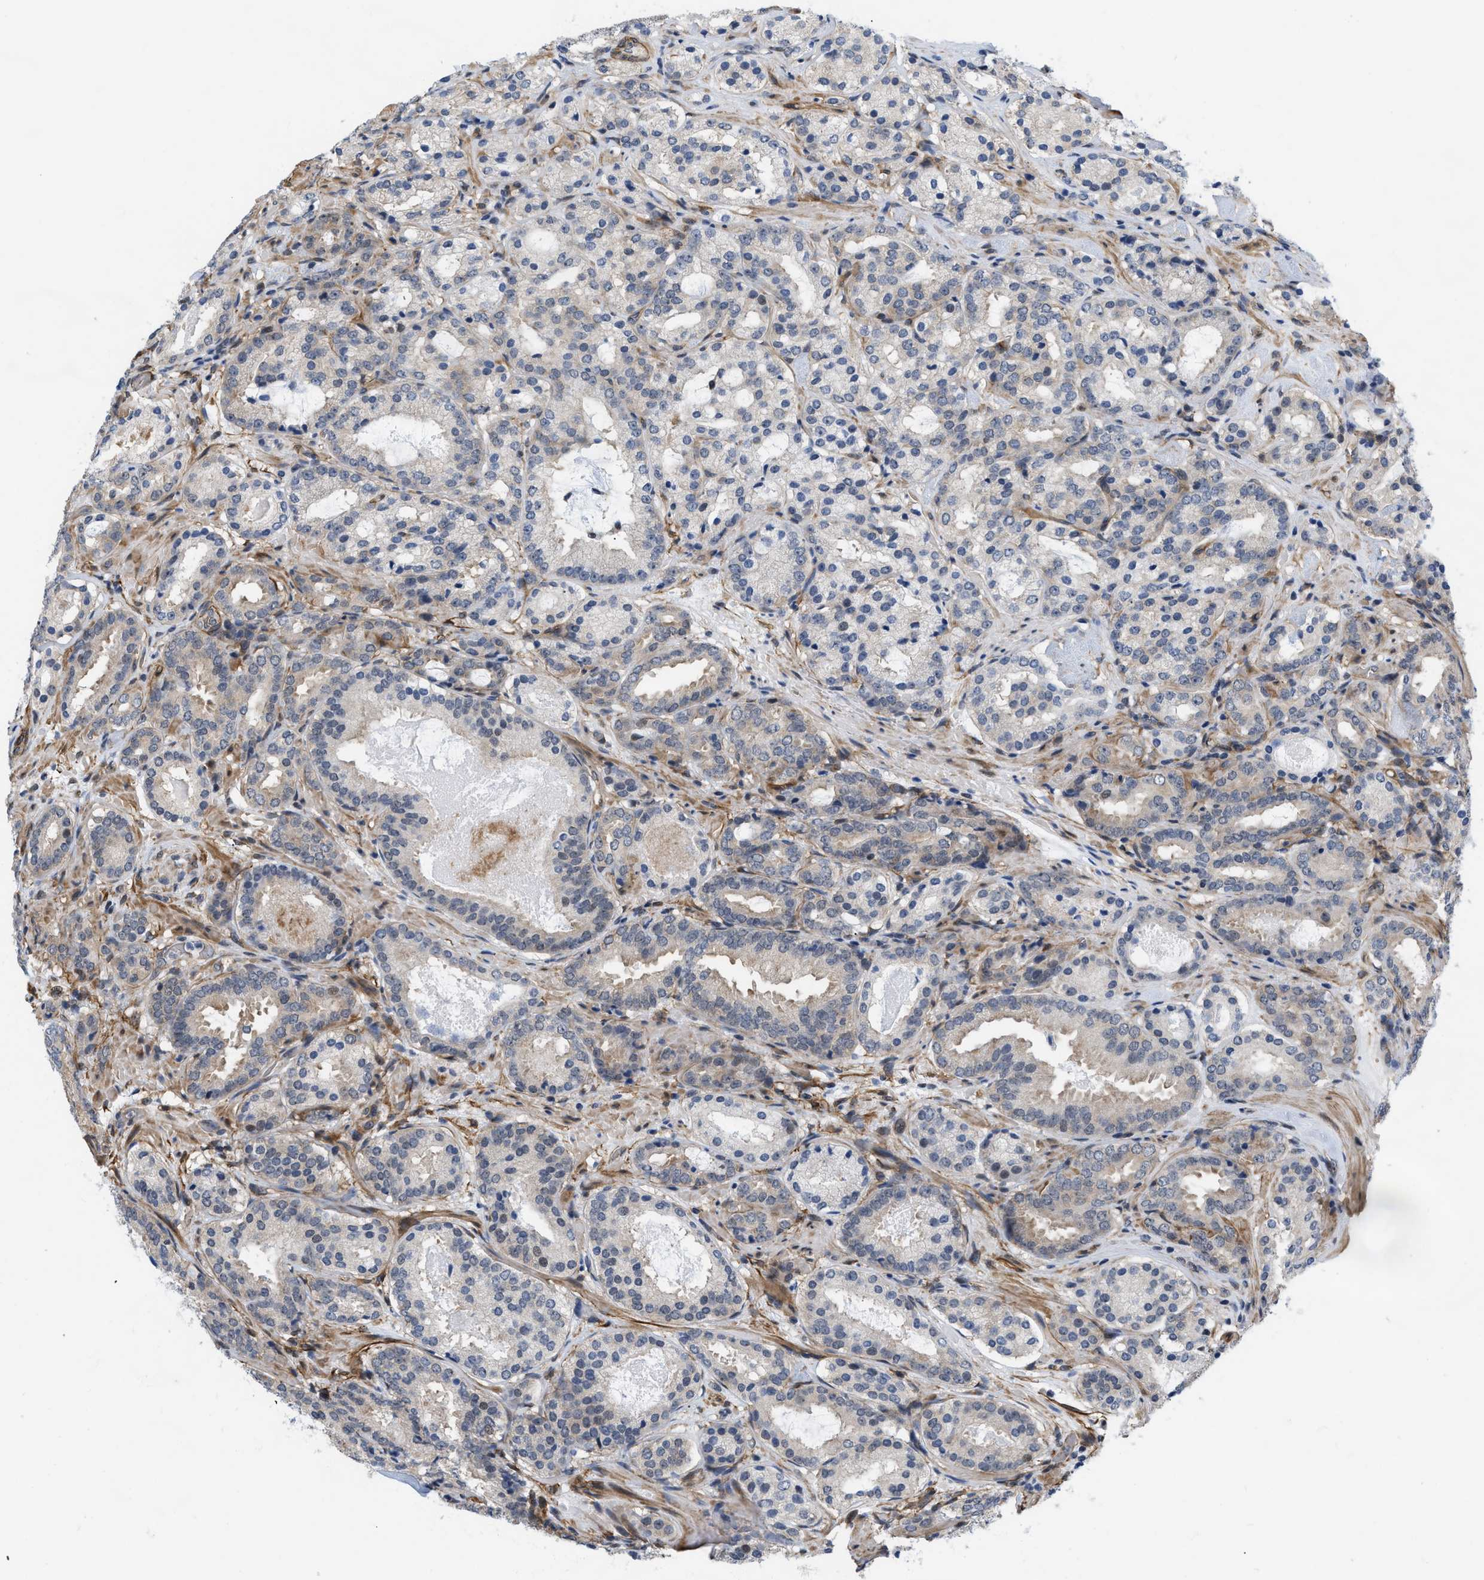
{"staining": {"intensity": "weak", "quantity": "<25%", "location": "cytoplasmic/membranous"}, "tissue": "prostate cancer", "cell_type": "Tumor cells", "image_type": "cancer", "snomed": [{"axis": "morphology", "description": "Adenocarcinoma, Low grade"}, {"axis": "topography", "description": "Prostate"}], "caption": "Immunohistochemistry (IHC) micrograph of neoplastic tissue: prostate cancer stained with DAB displays no significant protein positivity in tumor cells. (DAB immunohistochemistry (IHC), high magnification).", "gene": "GPRASP2", "patient": {"sex": "male", "age": 69}}